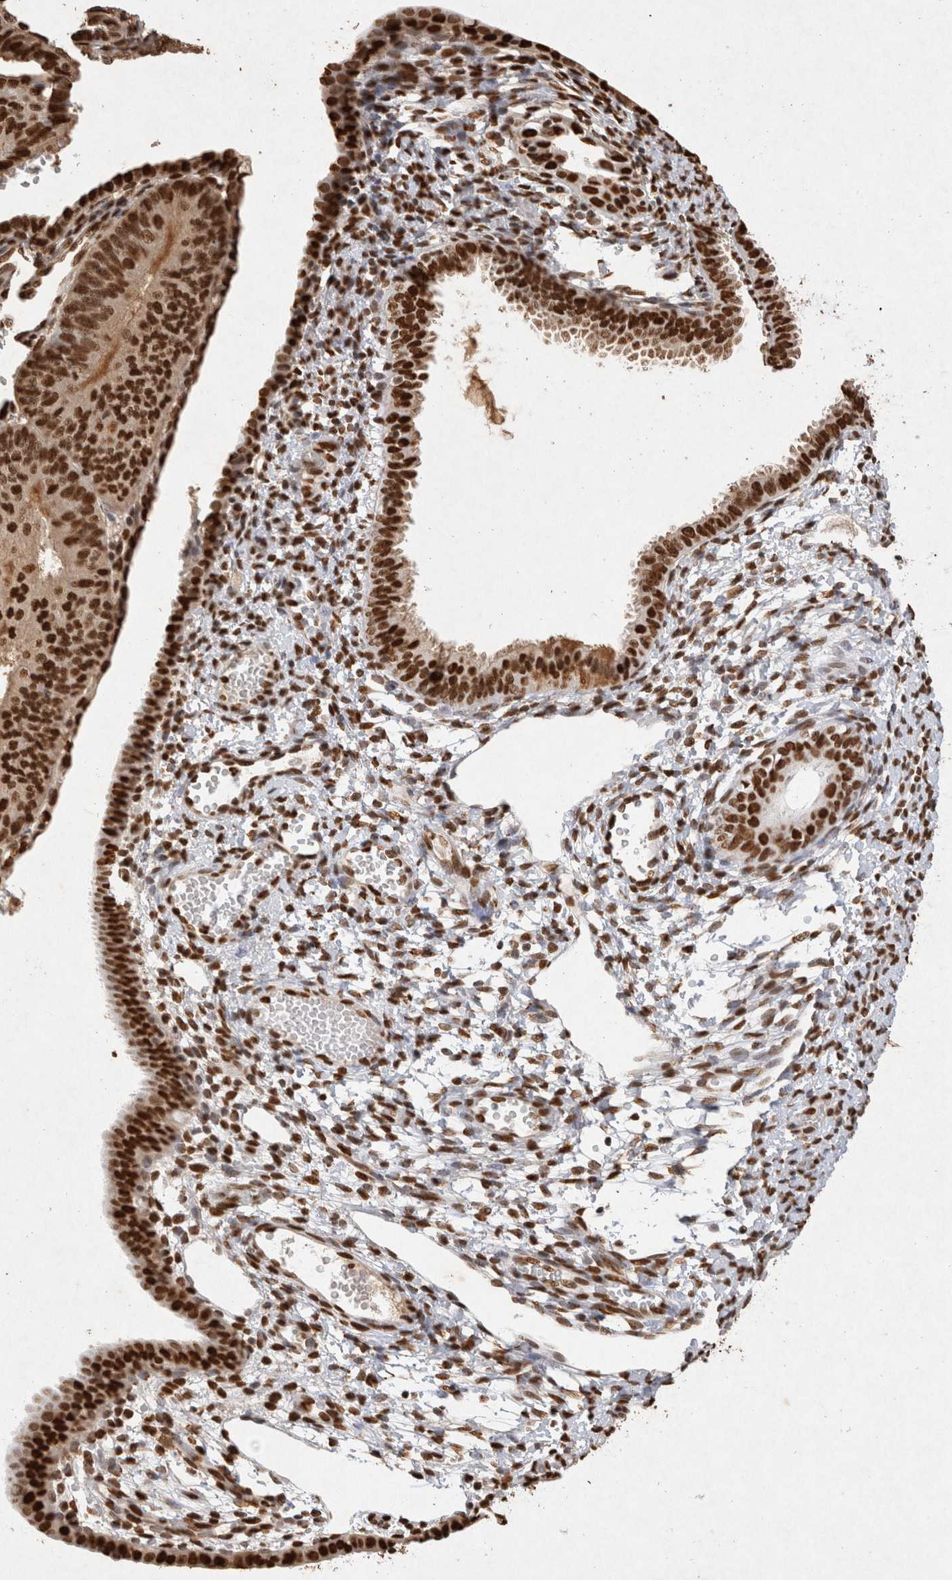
{"staining": {"intensity": "strong", "quantity": ">75%", "location": "nuclear"}, "tissue": "endometrial cancer", "cell_type": "Tumor cells", "image_type": "cancer", "snomed": [{"axis": "morphology", "description": "Adenocarcinoma, NOS"}, {"axis": "topography", "description": "Endometrium"}], "caption": "About >75% of tumor cells in endometrial adenocarcinoma display strong nuclear protein expression as visualized by brown immunohistochemical staining.", "gene": "HDGF", "patient": {"sex": "female", "age": 58}}